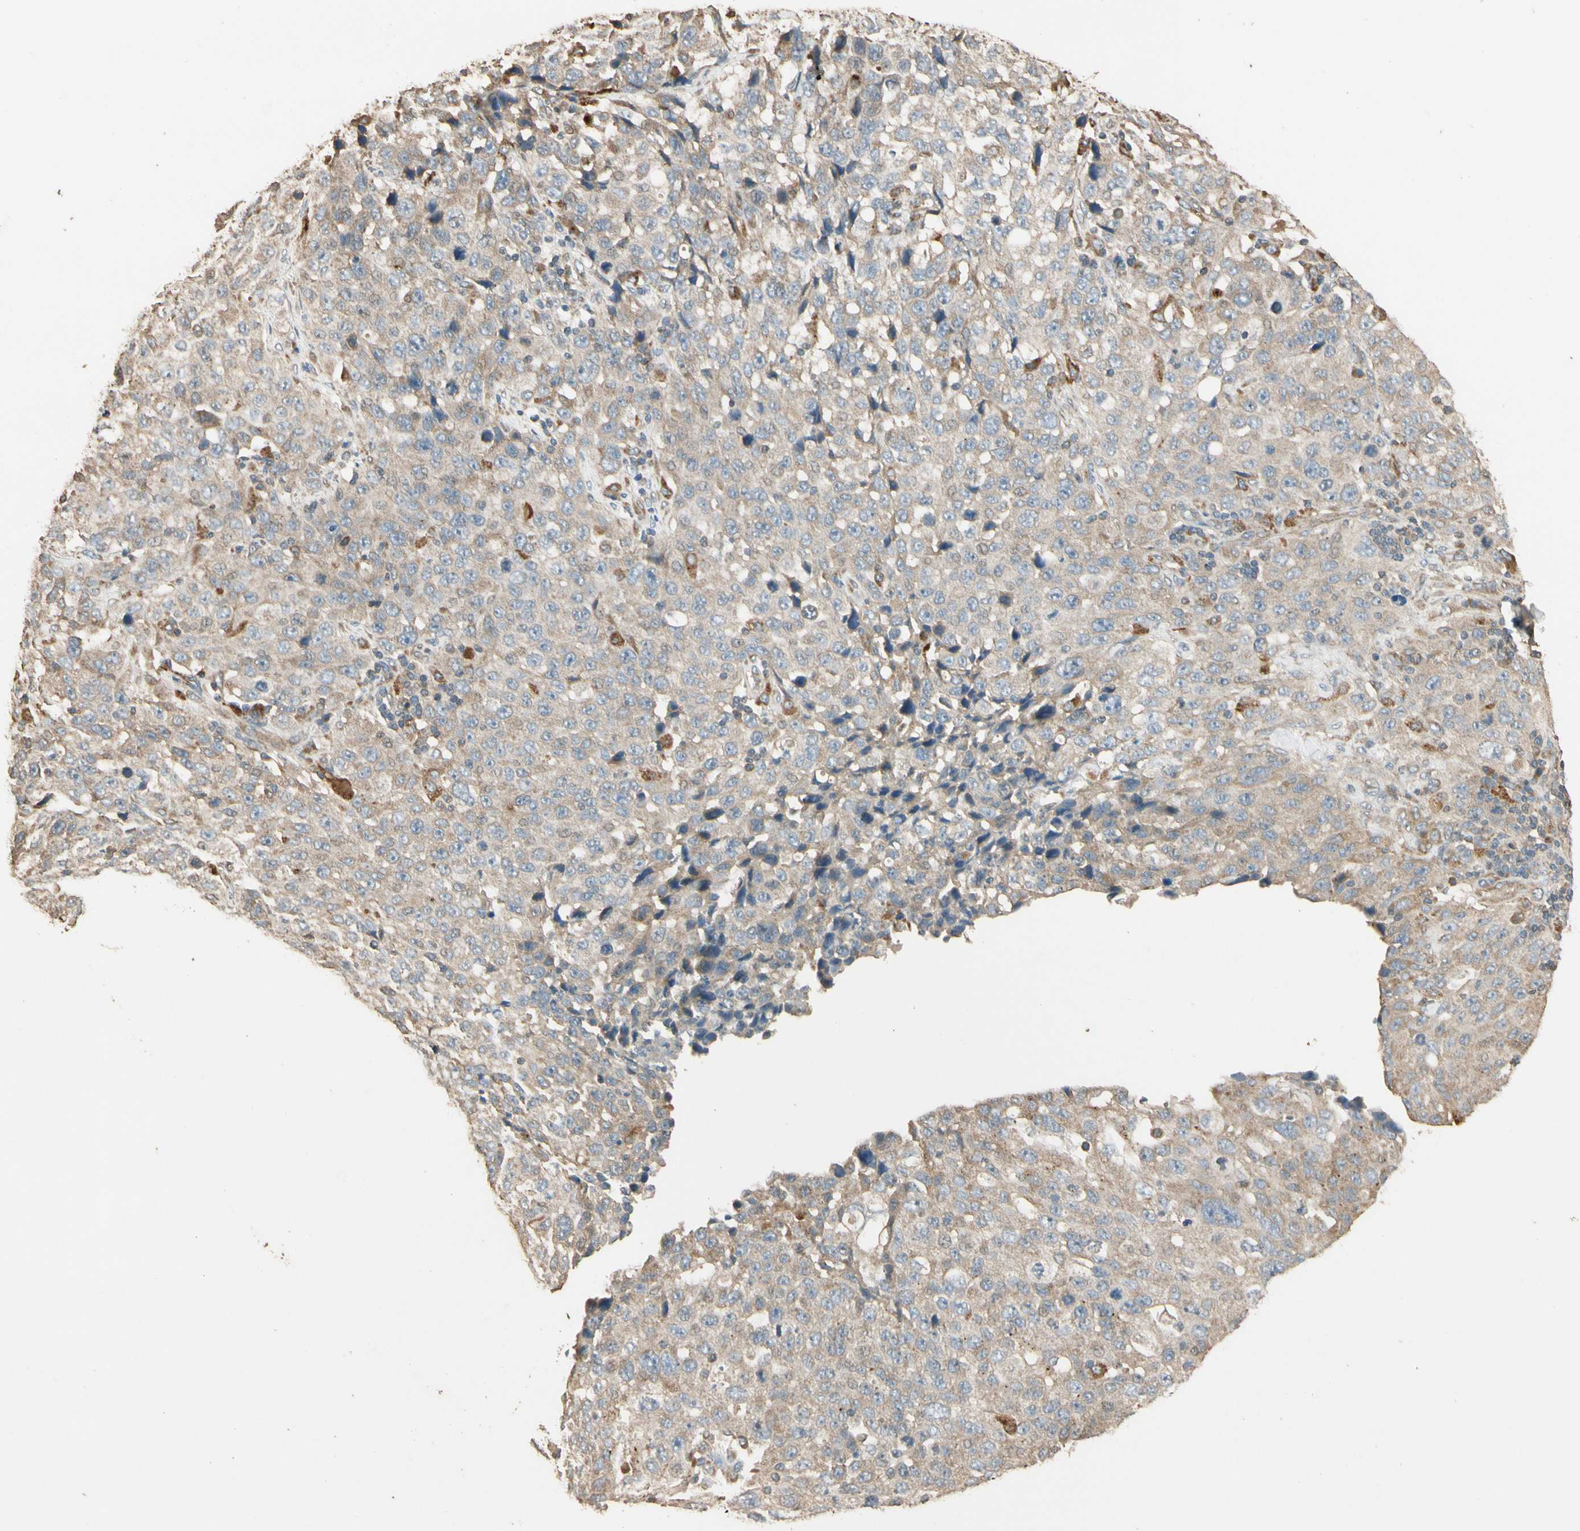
{"staining": {"intensity": "weak", "quantity": ">75%", "location": "cytoplasmic/membranous"}, "tissue": "stomach cancer", "cell_type": "Tumor cells", "image_type": "cancer", "snomed": [{"axis": "morphology", "description": "Normal tissue, NOS"}, {"axis": "morphology", "description": "Adenocarcinoma, NOS"}, {"axis": "topography", "description": "Stomach"}], "caption": "Stomach cancer (adenocarcinoma) tissue displays weak cytoplasmic/membranous positivity in approximately >75% of tumor cells", "gene": "STX18", "patient": {"sex": "male", "age": 48}}